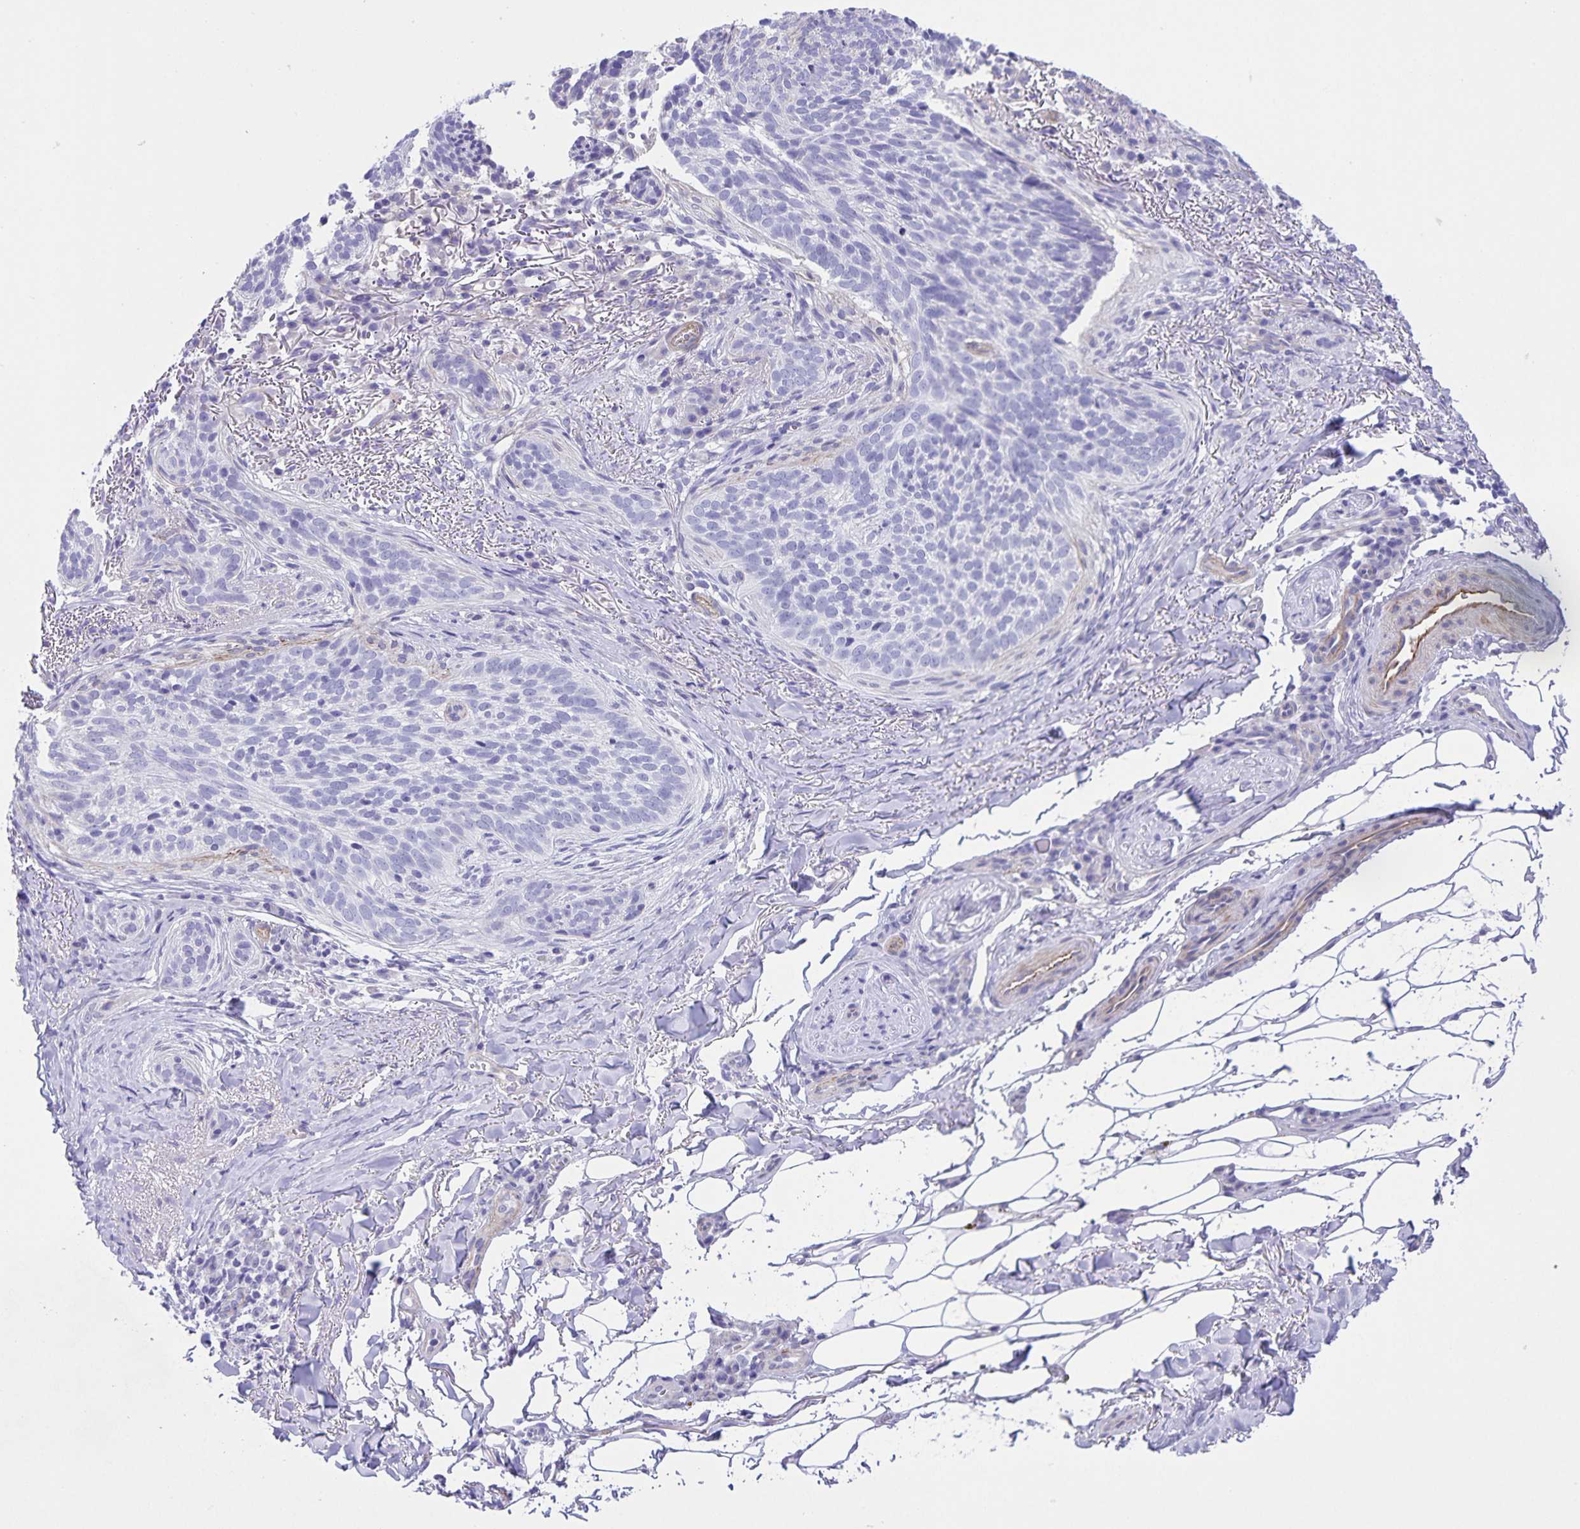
{"staining": {"intensity": "negative", "quantity": "none", "location": "none"}, "tissue": "skin cancer", "cell_type": "Tumor cells", "image_type": "cancer", "snomed": [{"axis": "morphology", "description": "Basal cell carcinoma"}, {"axis": "topography", "description": "Skin"}, {"axis": "topography", "description": "Skin of head"}], "caption": "High magnification brightfield microscopy of skin cancer (basal cell carcinoma) stained with DAB (brown) and counterstained with hematoxylin (blue): tumor cells show no significant positivity. The staining was performed using DAB (3,3'-diaminobenzidine) to visualize the protein expression in brown, while the nuclei were stained in blue with hematoxylin (Magnification: 20x).", "gene": "UBQLN3", "patient": {"sex": "male", "age": 62}}